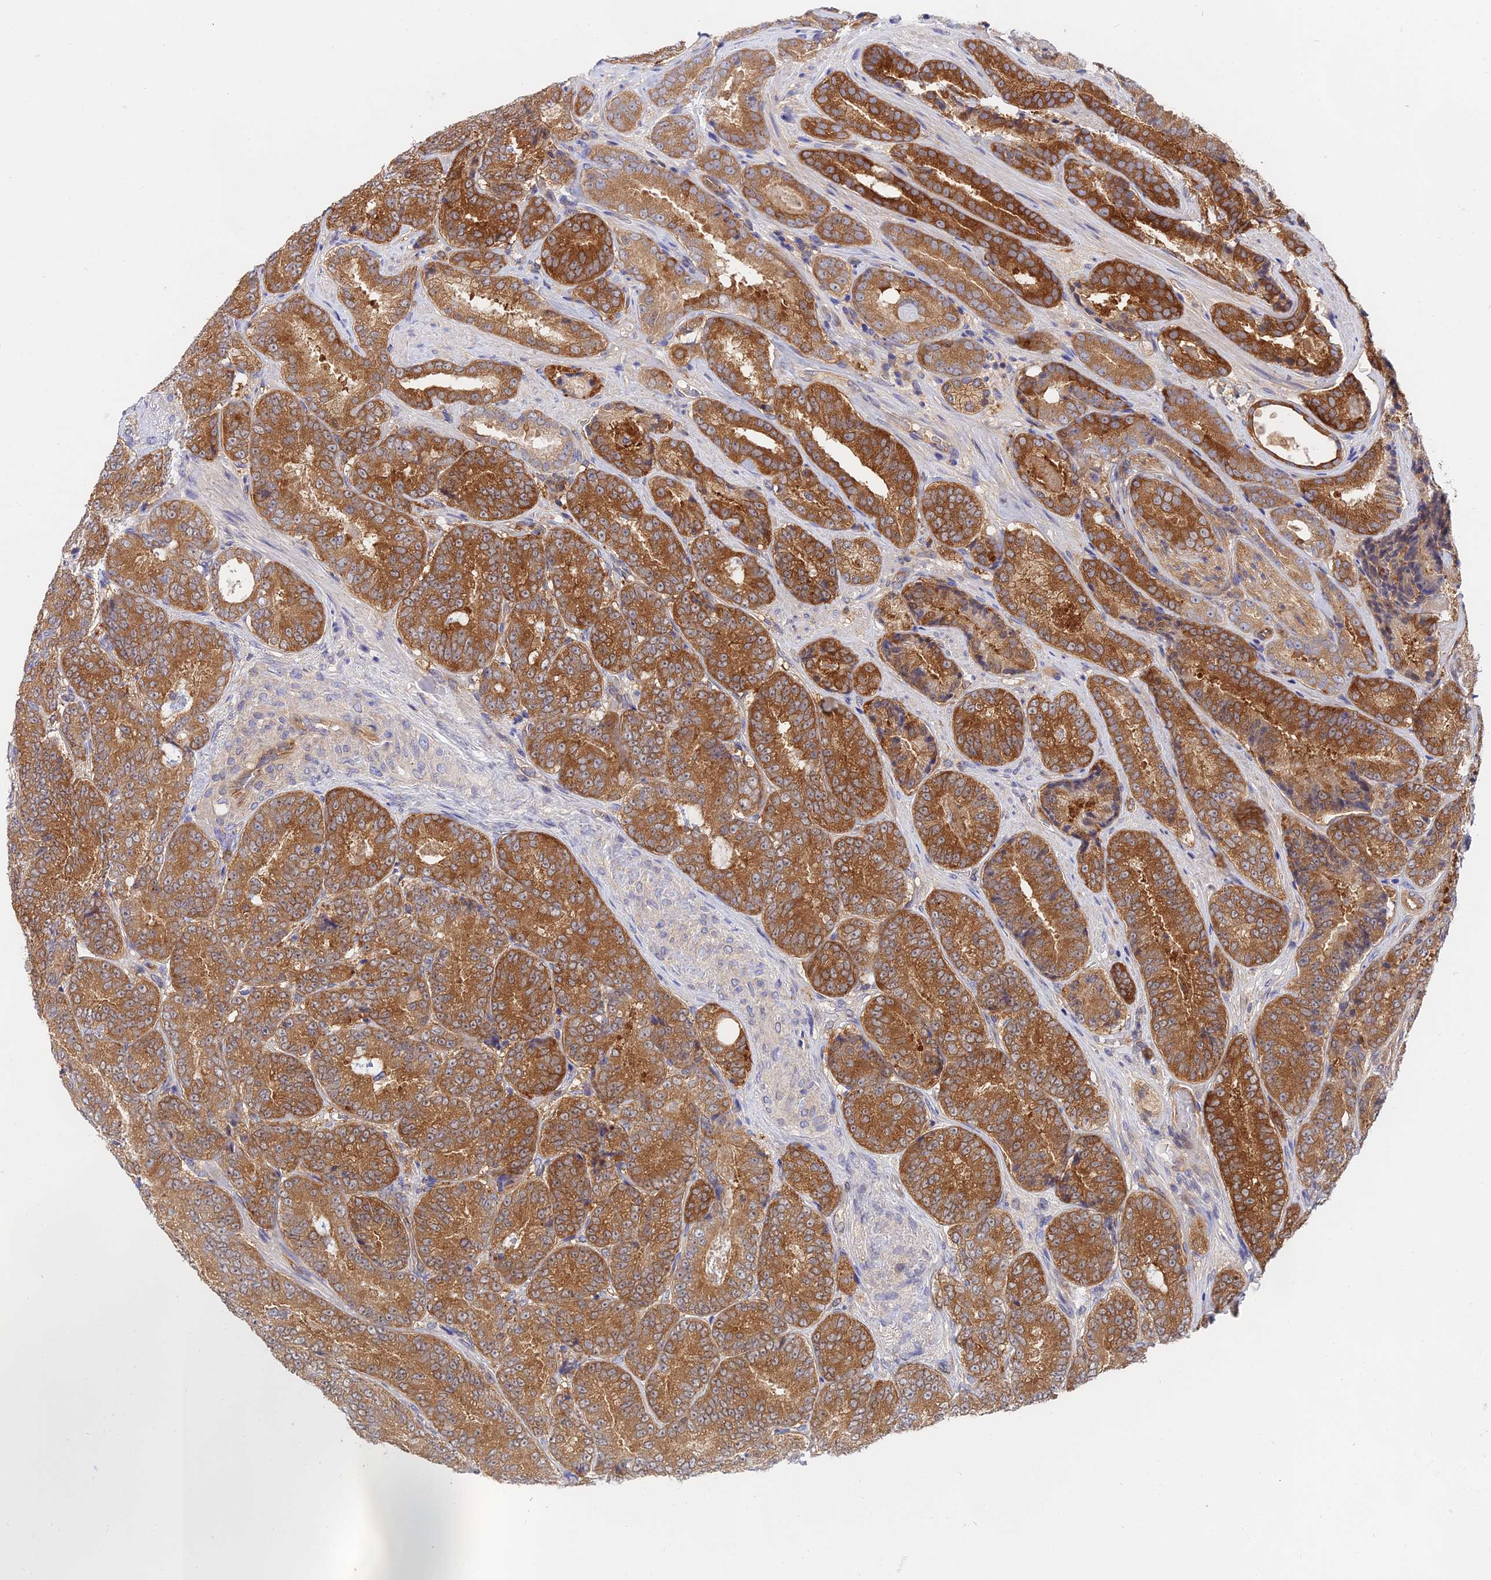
{"staining": {"intensity": "strong", "quantity": ">75%", "location": "cytoplasmic/membranous"}, "tissue": "prostate cancer", "cell_type": "Tumor cells", "image_type": "cancer", "snomed": [{"axis": "morphology", "description": "Adenocarcinoma, High grade"}, {"axis": "topography", "description": "Prostate"}], "caption": "Human prostate high-grade adenocarcinoma stained for a protein (brown) displays strong cytoplasmic/membranous positive expression in approximately >75% of tumor cells.", "gene": "PPP2R2C", "patient": {"sex": "male", "age": 72}}